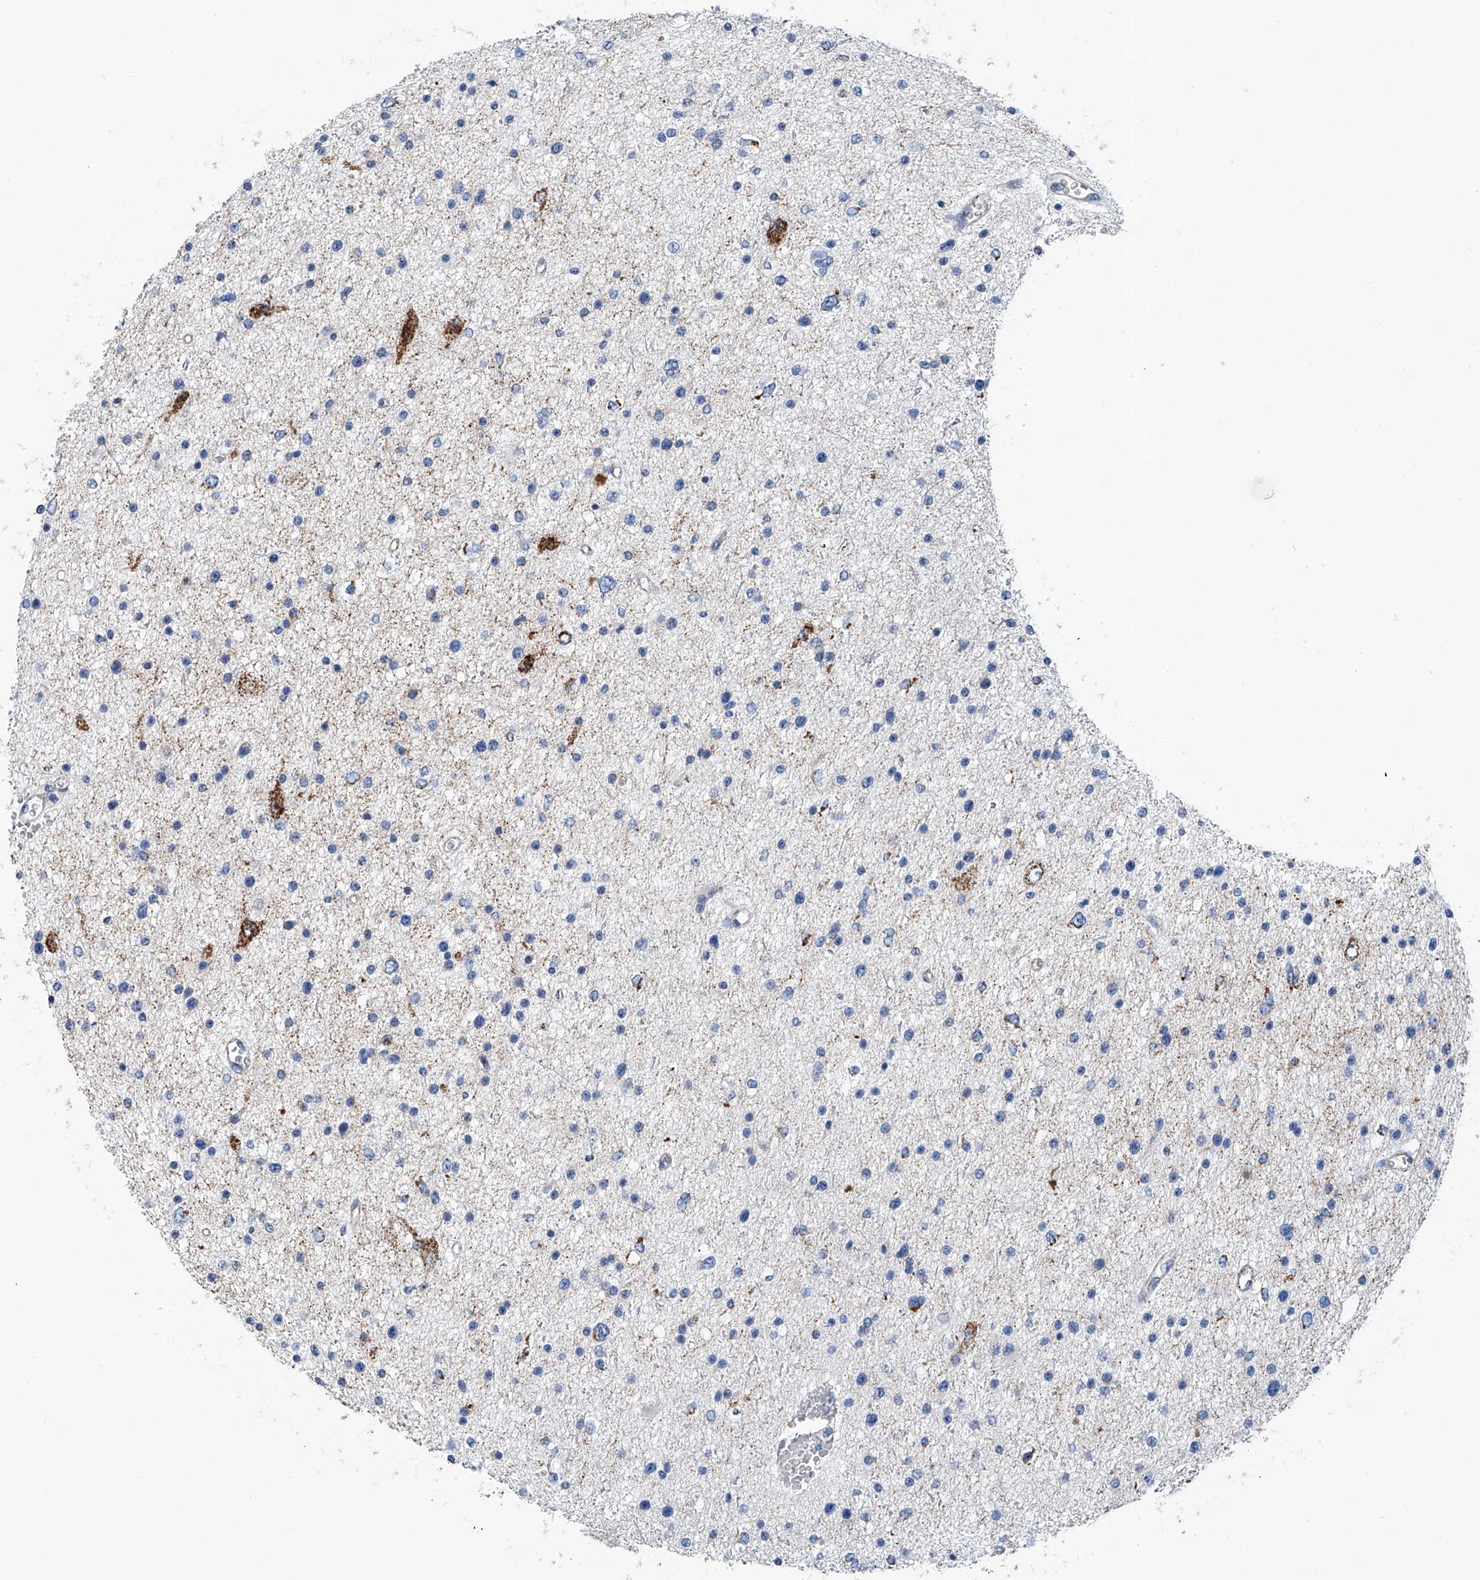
{"staining": {"intensity": "negative", "quantity": "none", "location": "none"}, "tissue": "glioma", "cell_type": "Tumor cells", "image_type": "cancer", "snomed": [{"axis": "morphology", "description": "Glioma, malignant, Low grade"}, {"axis": "topography", "description": "Brain"}], "caption": "The histopathology image demonstrates no staining of tumor cells in malignant glioma (low-grade).", "gene": "MT-ND1", "patient": {"sex": "female", "age": 37}}